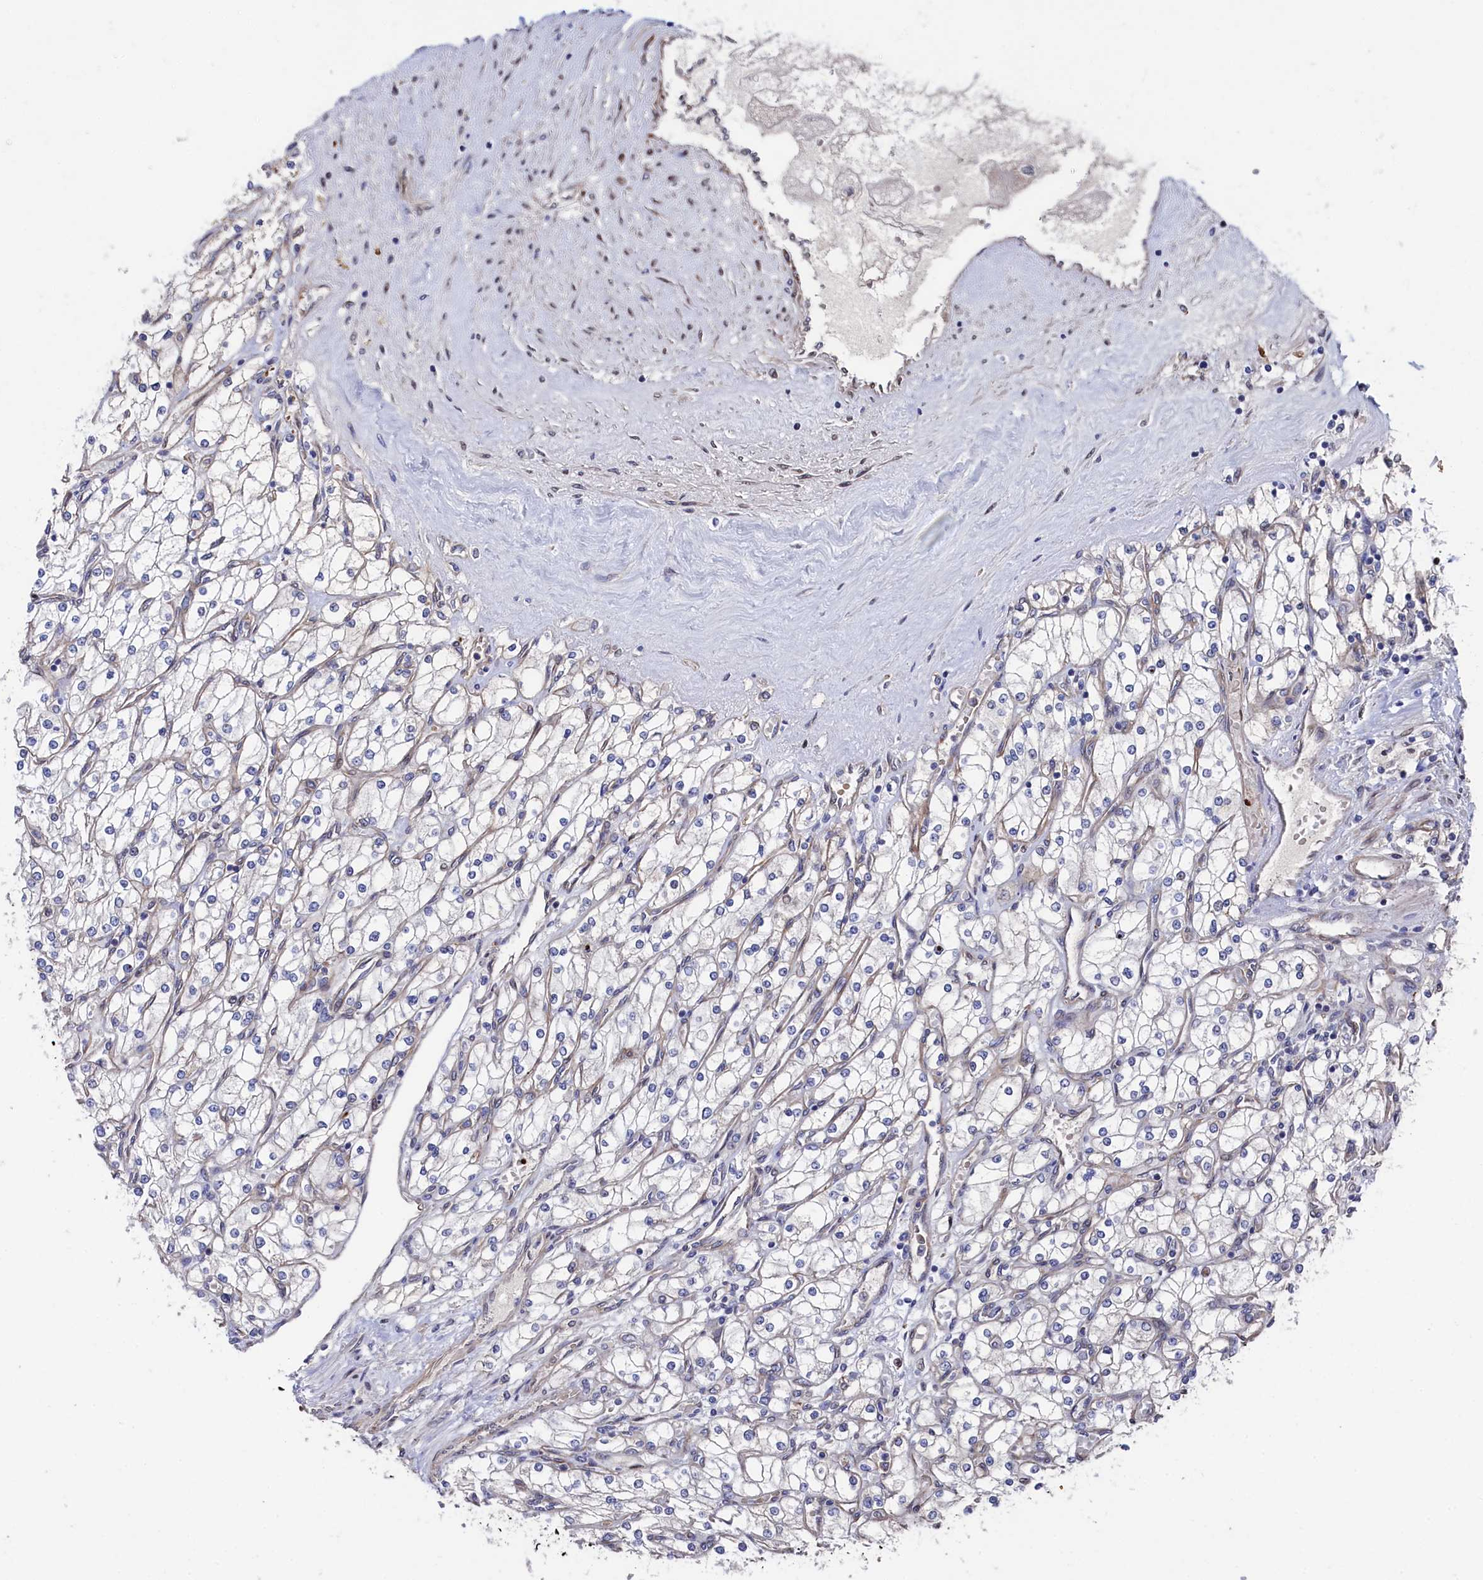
{"staining": {"intensity": "negative", "quantity": "none", "location": "none"}, "tissue": "renal cancer", "cell_type": "Tumor cells", "image_type": "cancer", "snomed": [{"axis": "morphology", "description": "Adenocarcinoma, NOS"}, {"axis": "topography", "description": "Kidney"}], "caption": "An image of human adenocarcinoma (renal) is negative for staining in tumor cells.", "gene": "ZNF891", "patient": {"sex": "male", "age": 80}}